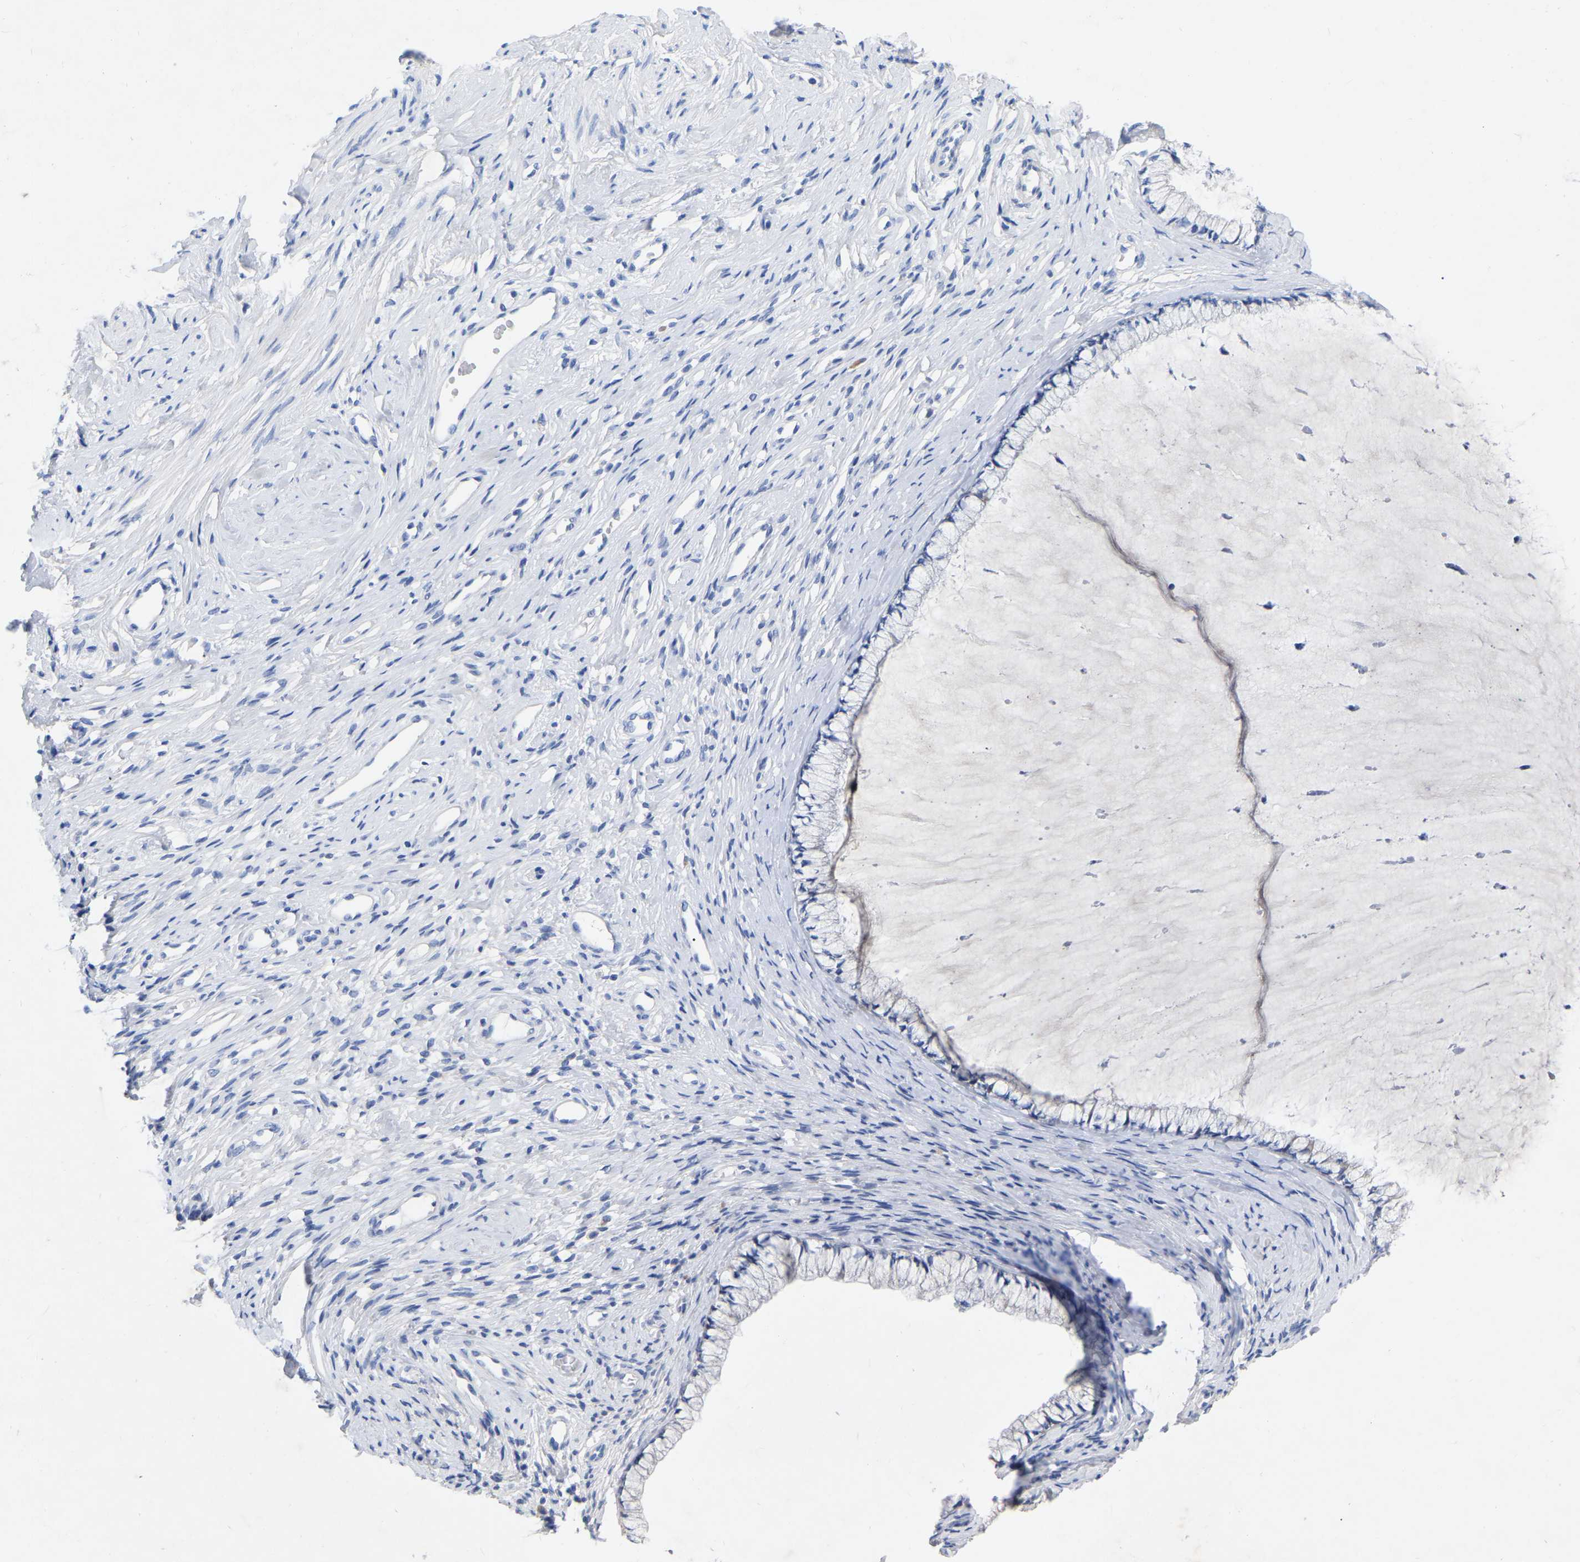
{"staining": {"intensity": "negative", "quantity": "none", "location": "none"}, "tissue": "cervix", "cell_type": "Glandular cells", "image_type": "normal", "snomed": [{"axis": "morphology", "description": "Normal tissue, NOS"}, {"axis": "topography", "description": "Cervix"}], "caption": "The micrograph reveals no significant expression in glandular cells of cervix.", "gene": "STRIP2", "patient": {"sex": "female", "age": 77}}